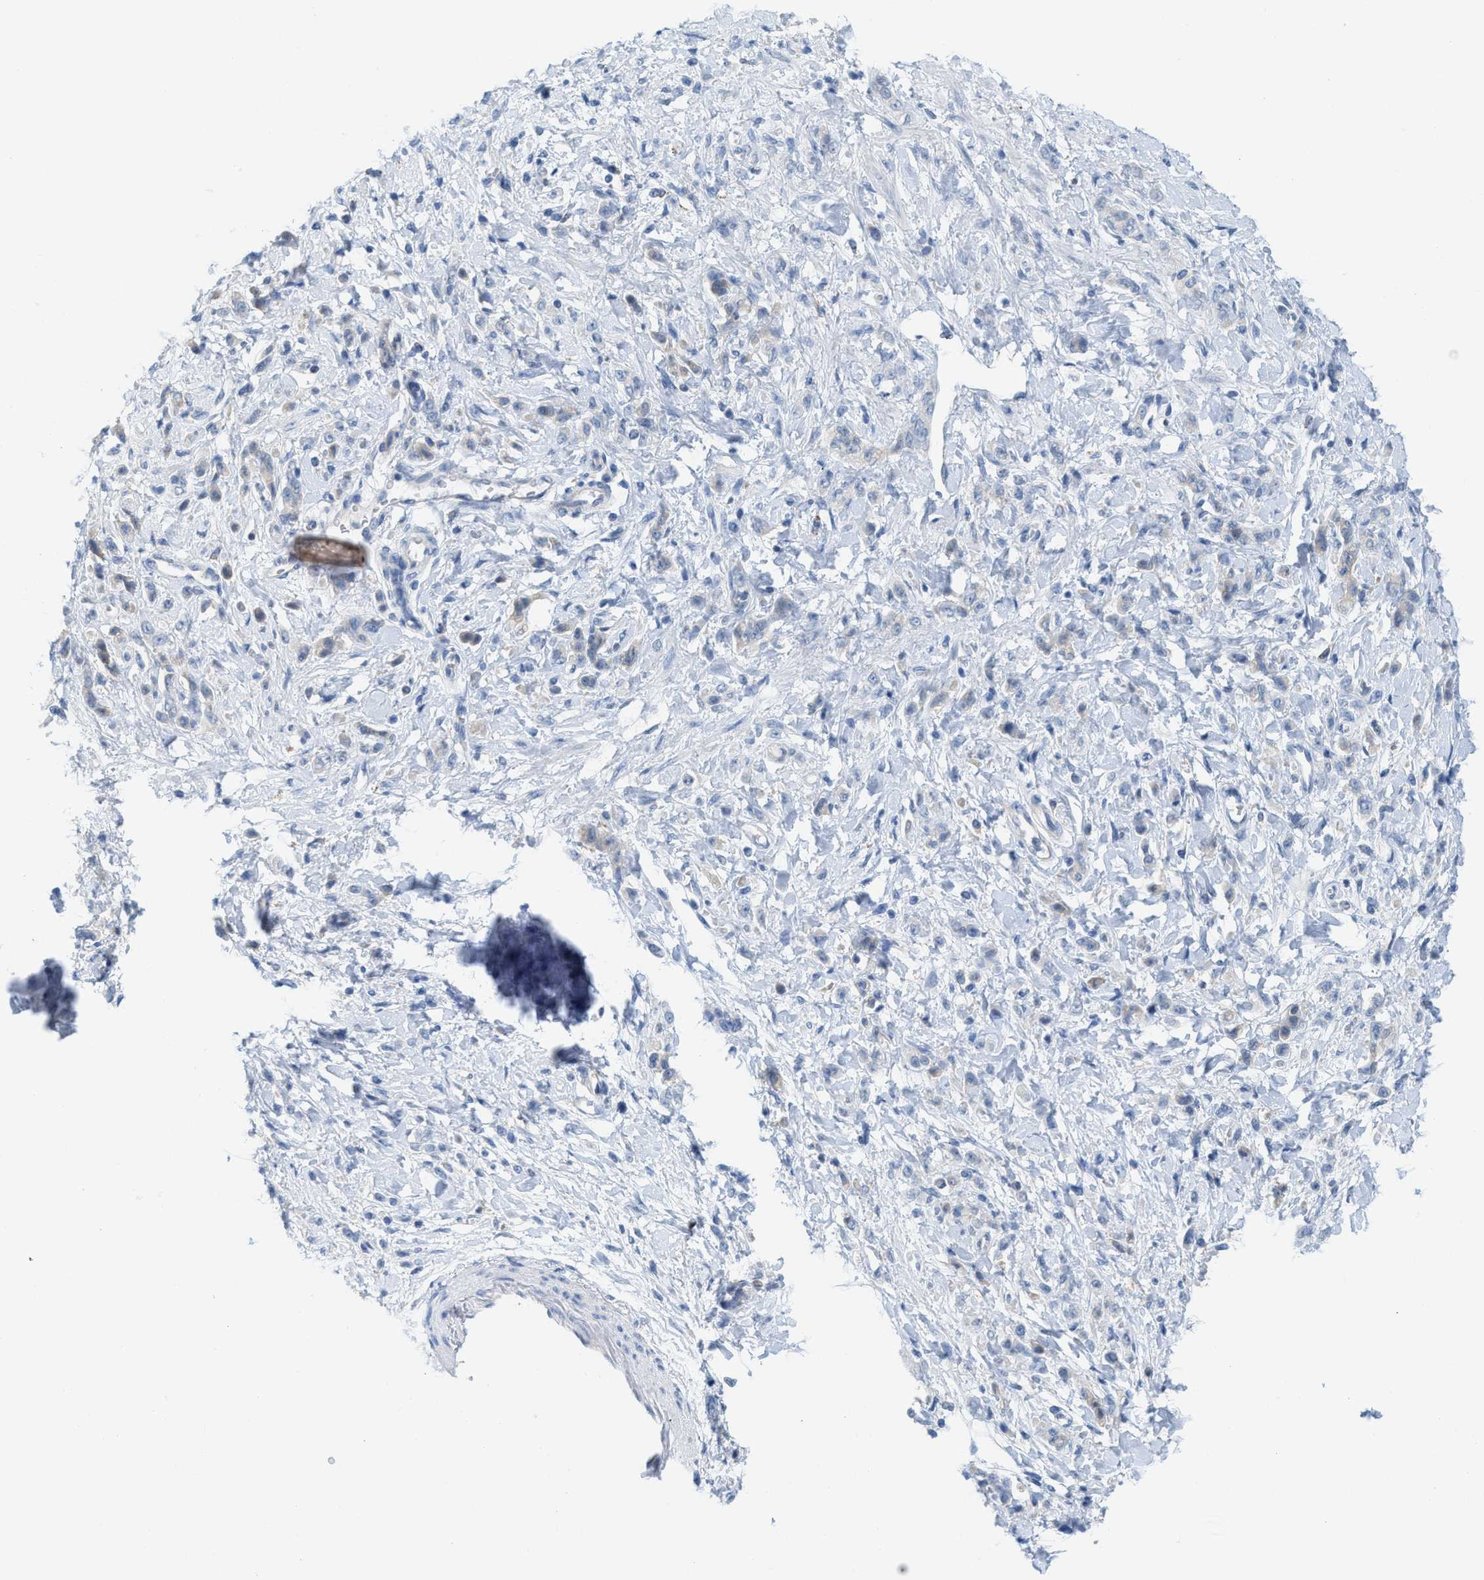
{"staining": {"intensity": "negative", "quantity": "none", "location": "none"}, "tissue": "stomach cancer", "cell_type": "Tumor cells", "image_type": "cancer", "snomed": [{"axis": "morphology", "description": "Normal tissue, NOS"}, {"axis": "morphology", "description": "Adenocarcinoma, NOS"}, {"axis": "topography", "description": "Stomach"}], "caption": "High power microscopy micrograph of an immunohistochemistry (IHC) histopathology image of stomach cancer, revealing no significant expression in tumor cells.", "gene": "CSTB", "patient": {"sex": "male", "age": 82}}